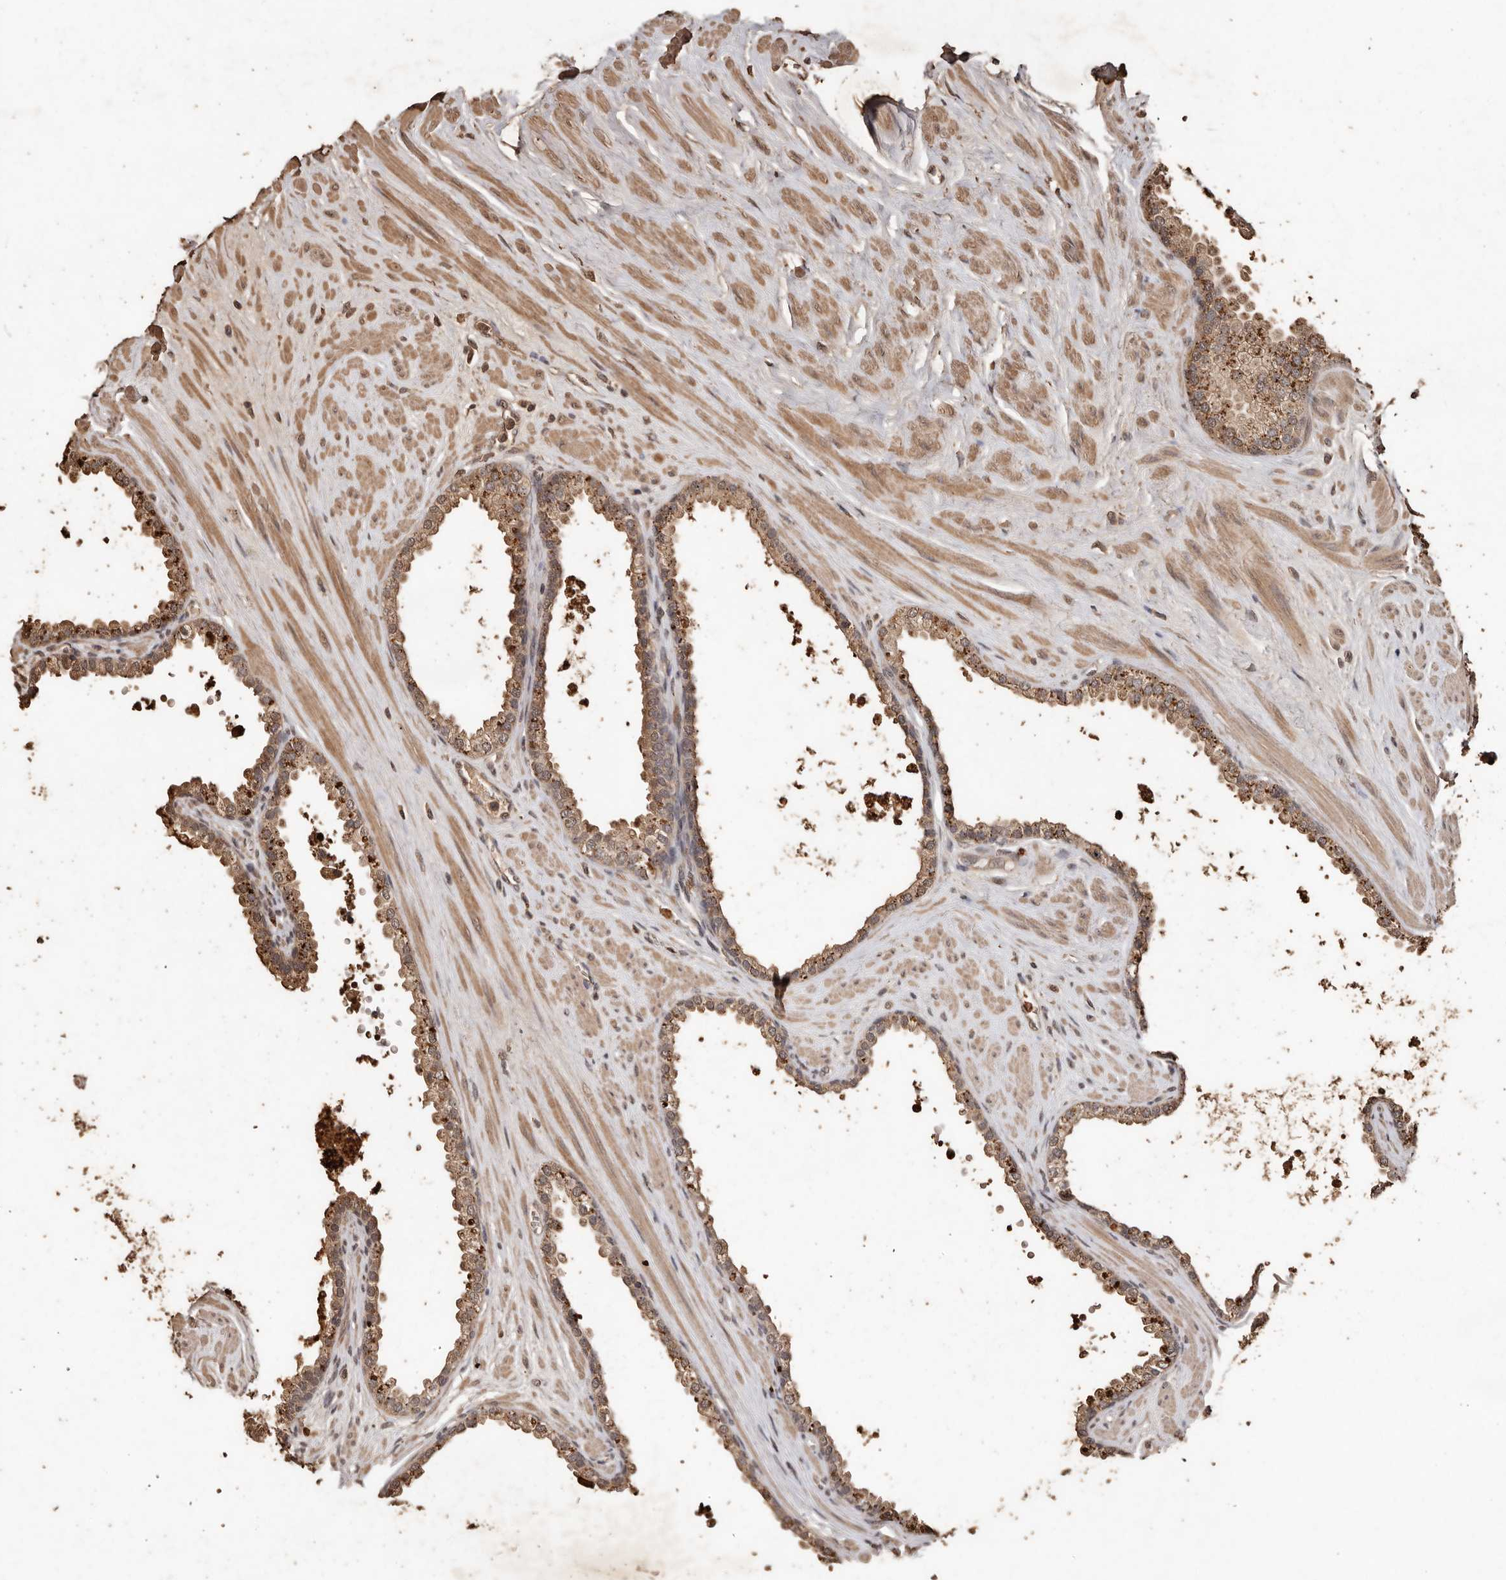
{"staining": {"intensity": "moderate", "quantity": ">75%", "location": "cytoplasmic/membranous"}, "tissue": "prostate cancer", "cell_type": "Tumor cells", "image_type": "cancer", "snomed": [{"axis": "morphology", "description": "Adenocarcinoma, Low grade"}, {"axis": "topography", "description": "Prostate"}], "caption": "This is a micrograph of IHC staining of low-grade adenocarcinoma (prostate), which shows moderate positivity in the cytoplasmic/membranous of tumor cells.", "gene": "PKDCC", "patient": {"sex": "male", "age": 62}}